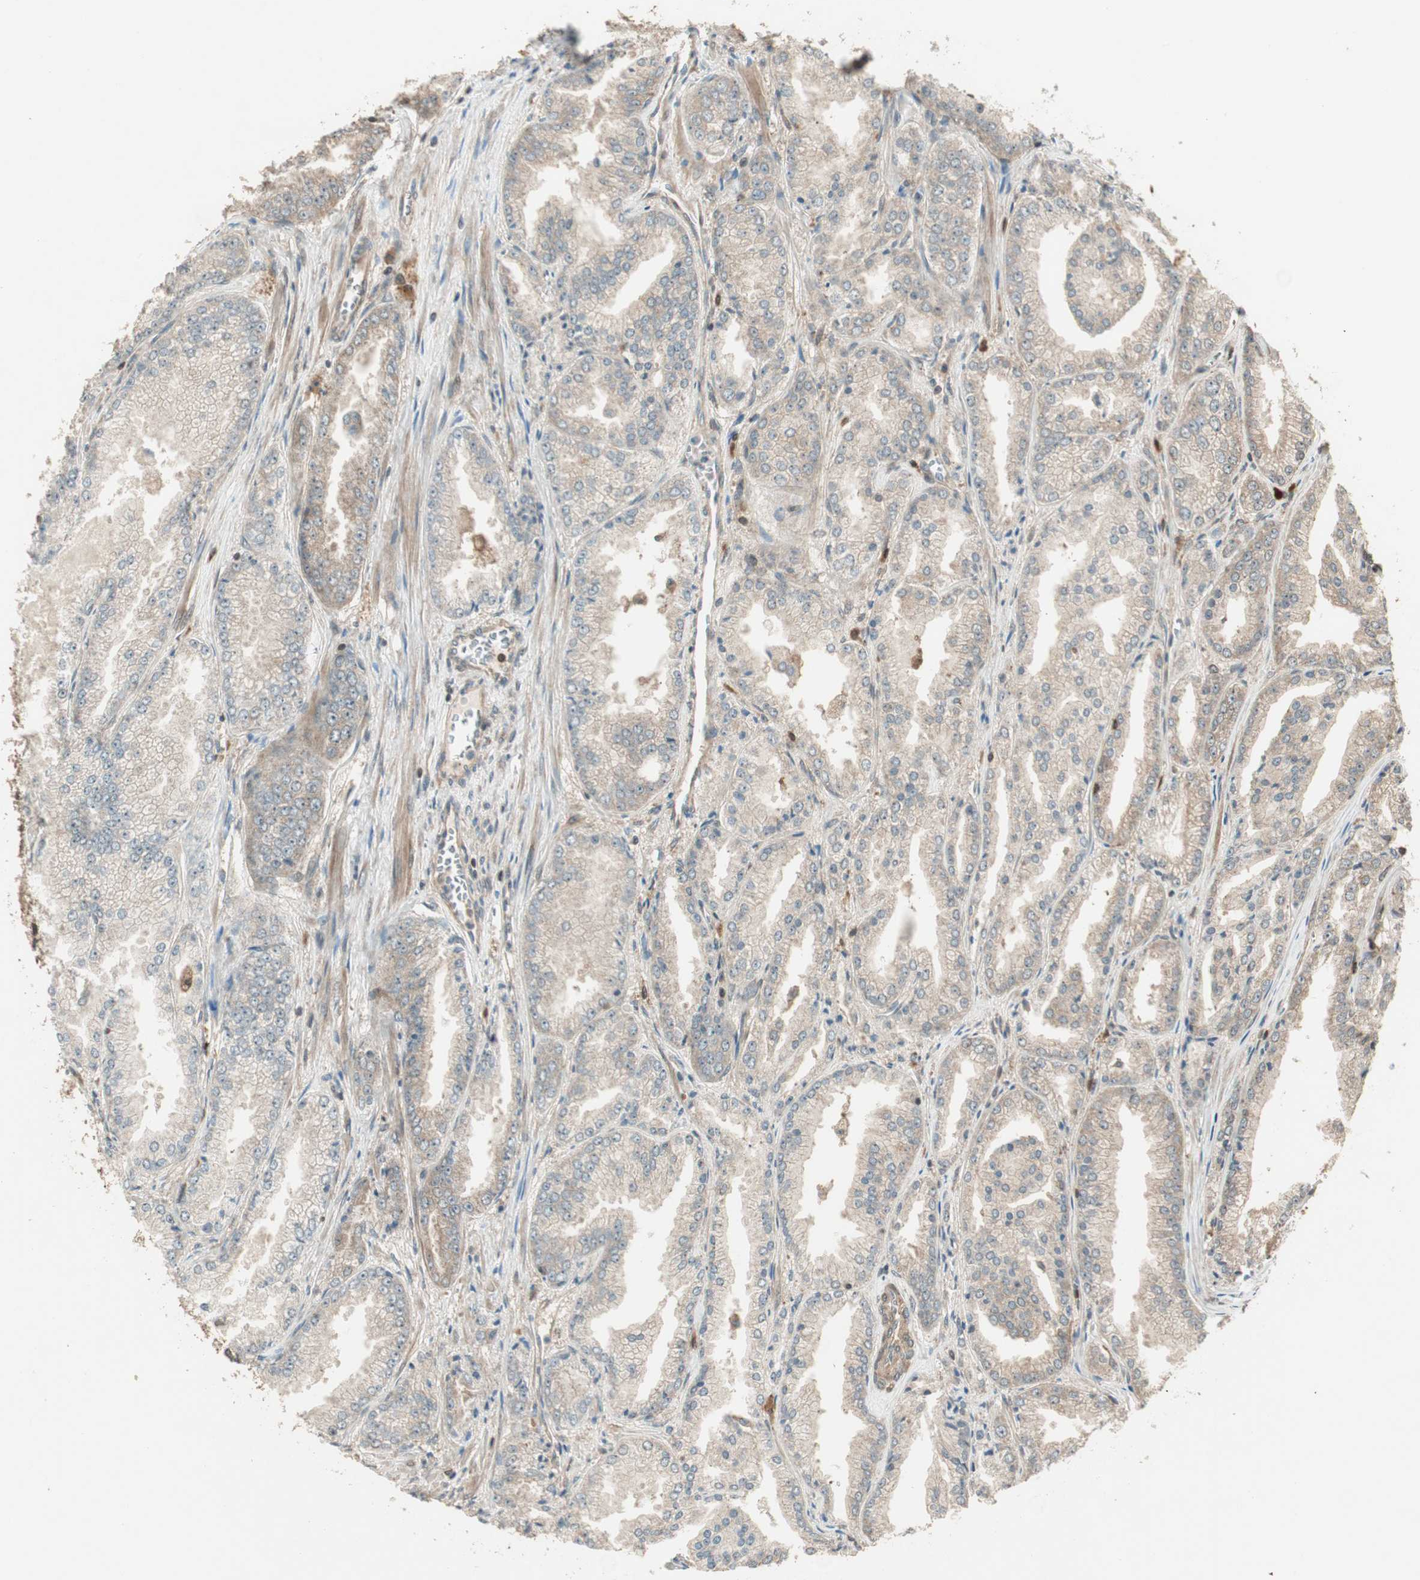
{"staining": {"intensity": "weak", "quantity": ">75%", "location": "cytoplasmic/membranous"}, "tissue": "prostate cancer", "cell_type": "Tumor cells", "image_type": "cancer", "snomed": [{"axis": "morphology", "description": "Adenocarcinoma, High grade"}, {"axis": "topography", "description": "Prostate"}], "caption": "A histopathology image of prostate adenocarcinoma (high-grade) stained for a protein demonstrates weak cytoplasmic/membranous brown staining in tumor cells.", "gene": "CNOT4", "patient": {"sex": "male", "age": 61}}